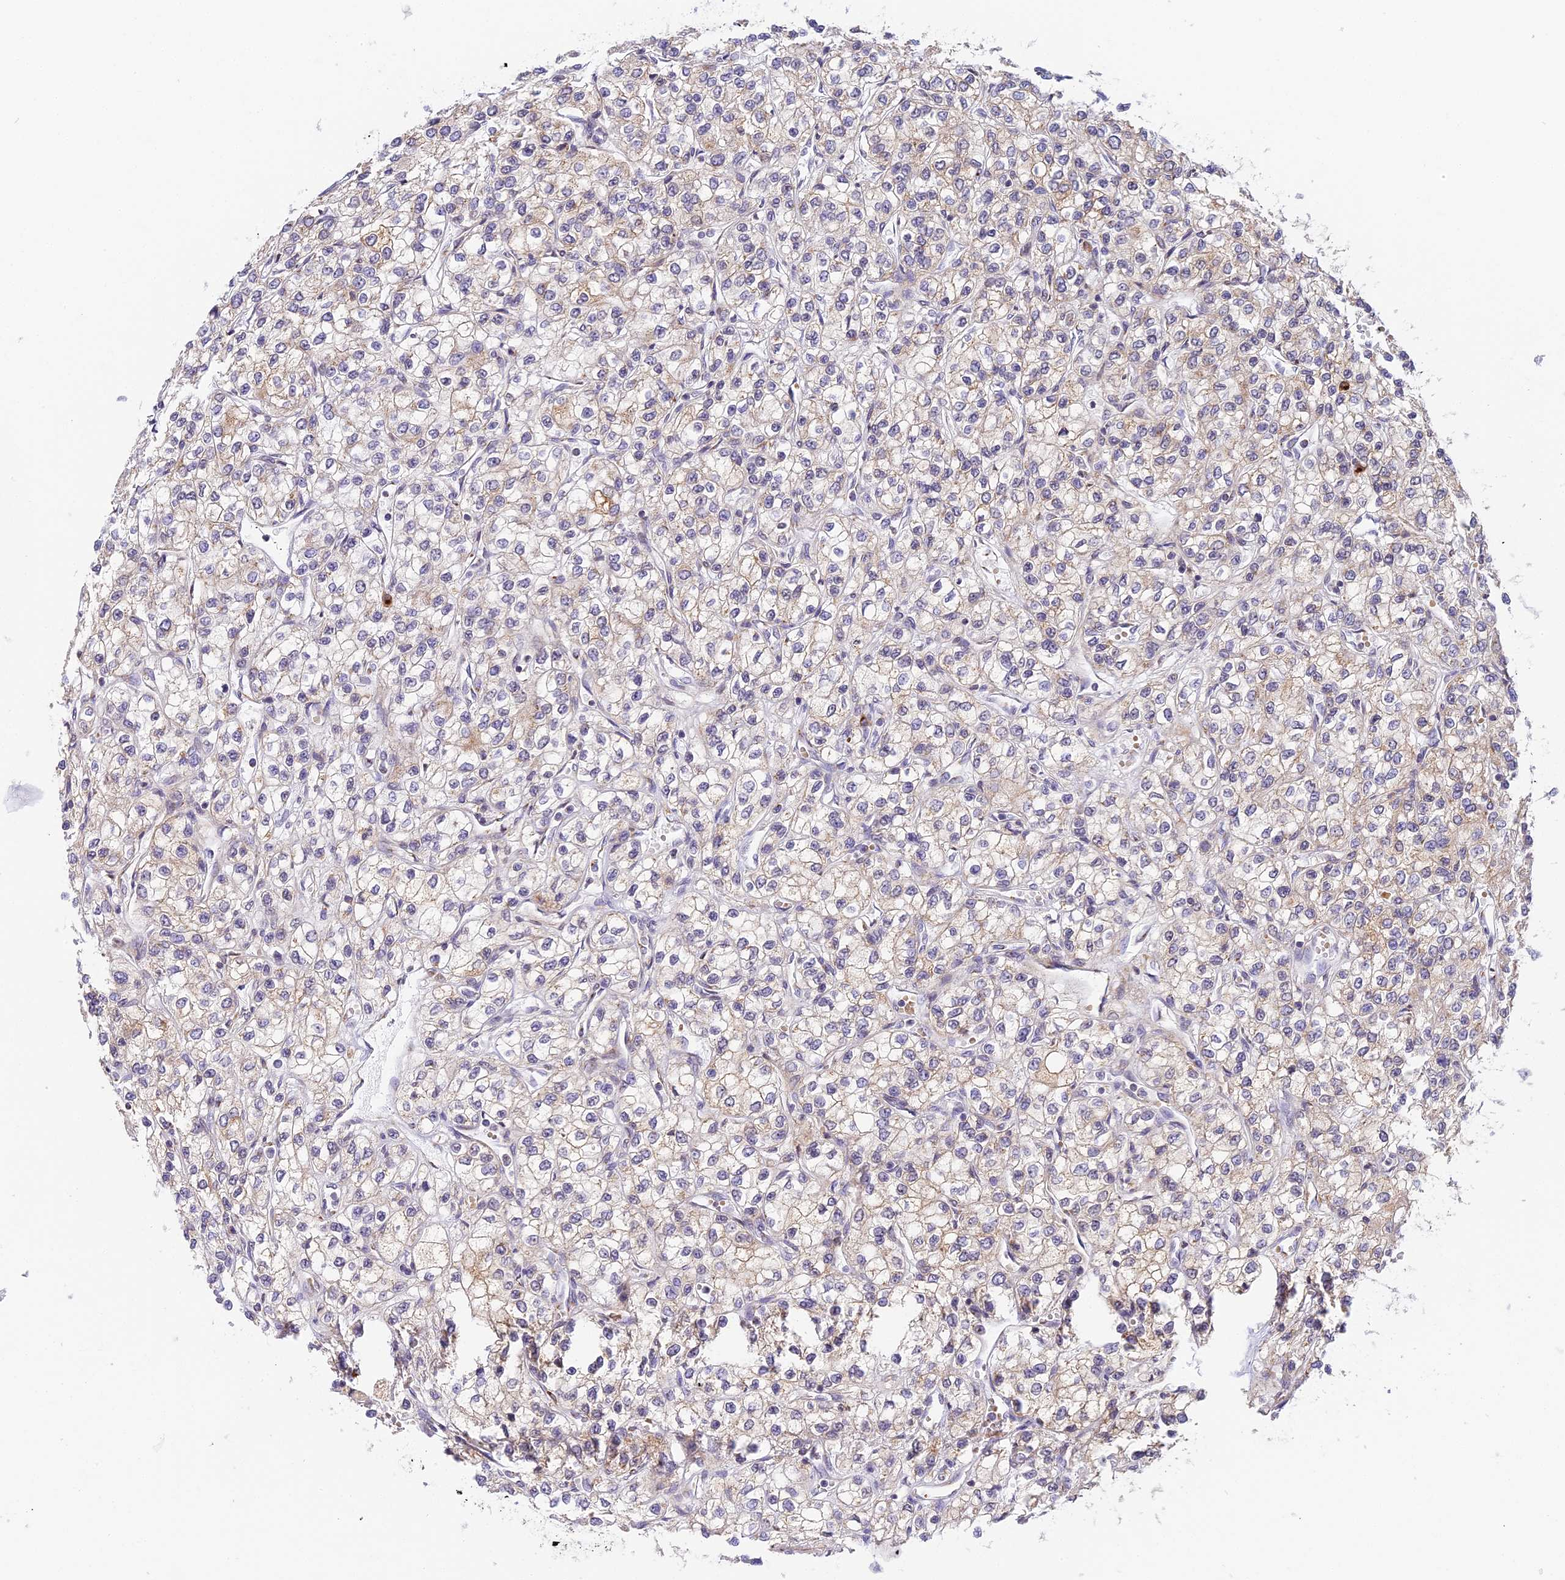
{"staining": {"intensity": "weak", "quantity": "25%-75%", "location": "cytoplasmic/membranous"}, "tissue": "renal cancer", "cell_type": "Tumor cells", "image_type": "cancer", "snomed": [{"axis": "morphology", "description": "Adenocarcinoma, NOS"}, {"axis": "topography", "description": "Kidney"}], "caption": "Immunohistochemistry micrograph of human renal cancer stained for a protein (brown), which demonstrates low levels of weak cytoplasmic/membranous staining in about 25%-75% of tumor cells.", "gene": "HEATR5B", "patient": {"sex": "male", "age": 80}}